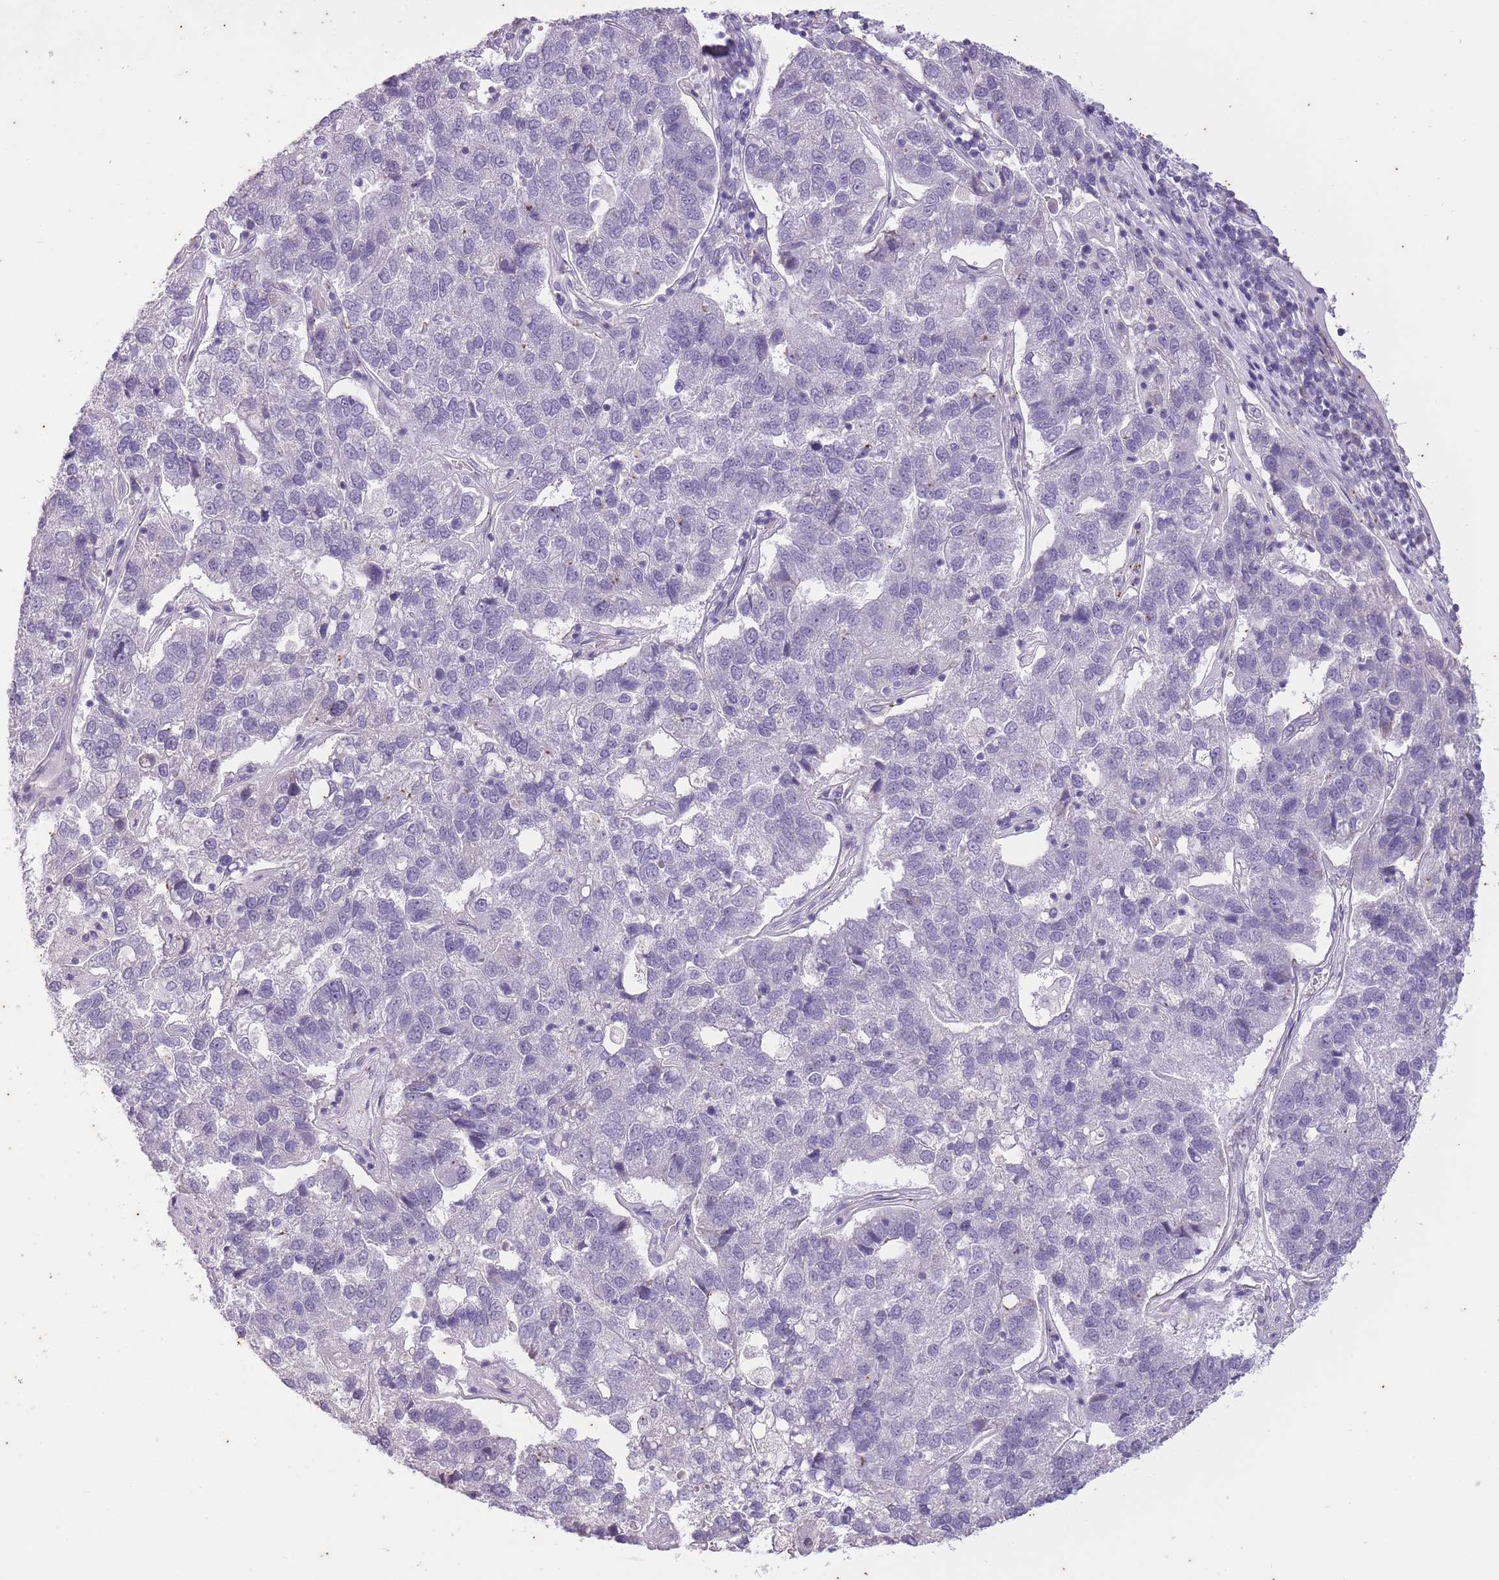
{"staining": {"intensity": "negative", "quantity": "none", "location": "none"}, "tissue": "pancreatic cancer", "cell_type": "Tumor cells", "image_type": "cancer", "snomed": [{"axis": "morphology", "description": "Adenocarcinoma, NOS"}, {"axis": "topography", "description": "Pancreas"}], "caption": "Tumor cells are negative for protein expression in human pancreatic adenocarcinoma.", "gene": "CNTNAP3", "patient": {"sex": "female", "age": 61}}